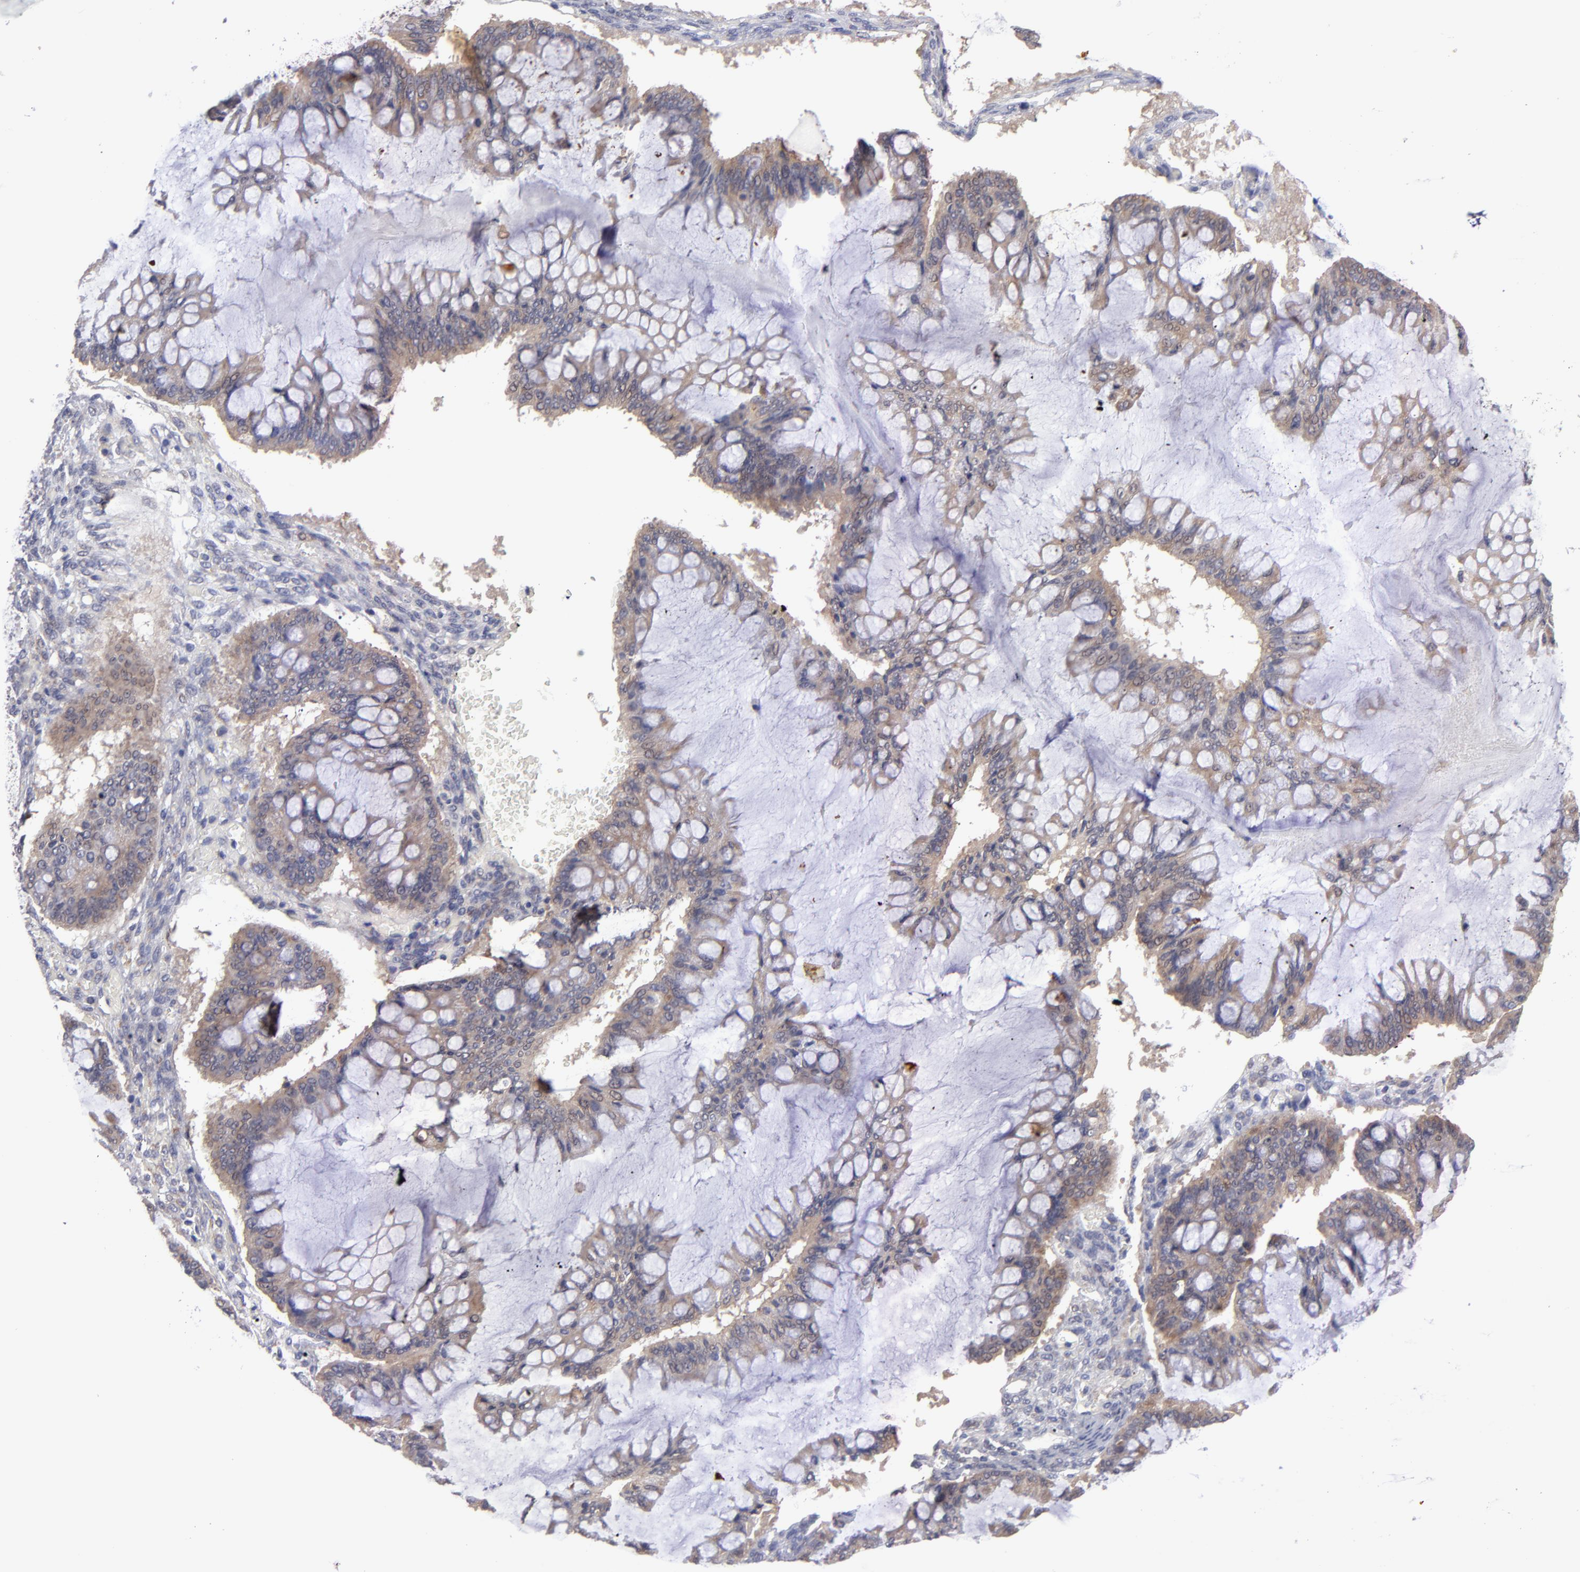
{"staining": {"intensity": "weak", "quantity": ">75%", "location": "cytoplasmic/membranous"}, "tissue": "ovarian cancer", "cell_type": "Tumor cells", "image_type": "cancer", "snomed": [{"axis": "morphology", "description": "Cystadenocarcinoma, mucinous, NOS"}, {"axis": "topography", "description": "Ovary"}], "caption": "A low amount of weak cytoplasmic/membranous staining is appreciated in approximately >75% of tumor cells in ovarian mucinous cystadenocarcinoma tissue.", "gene": "HCCS", "patient": {"sex": "female", "age": 73}}